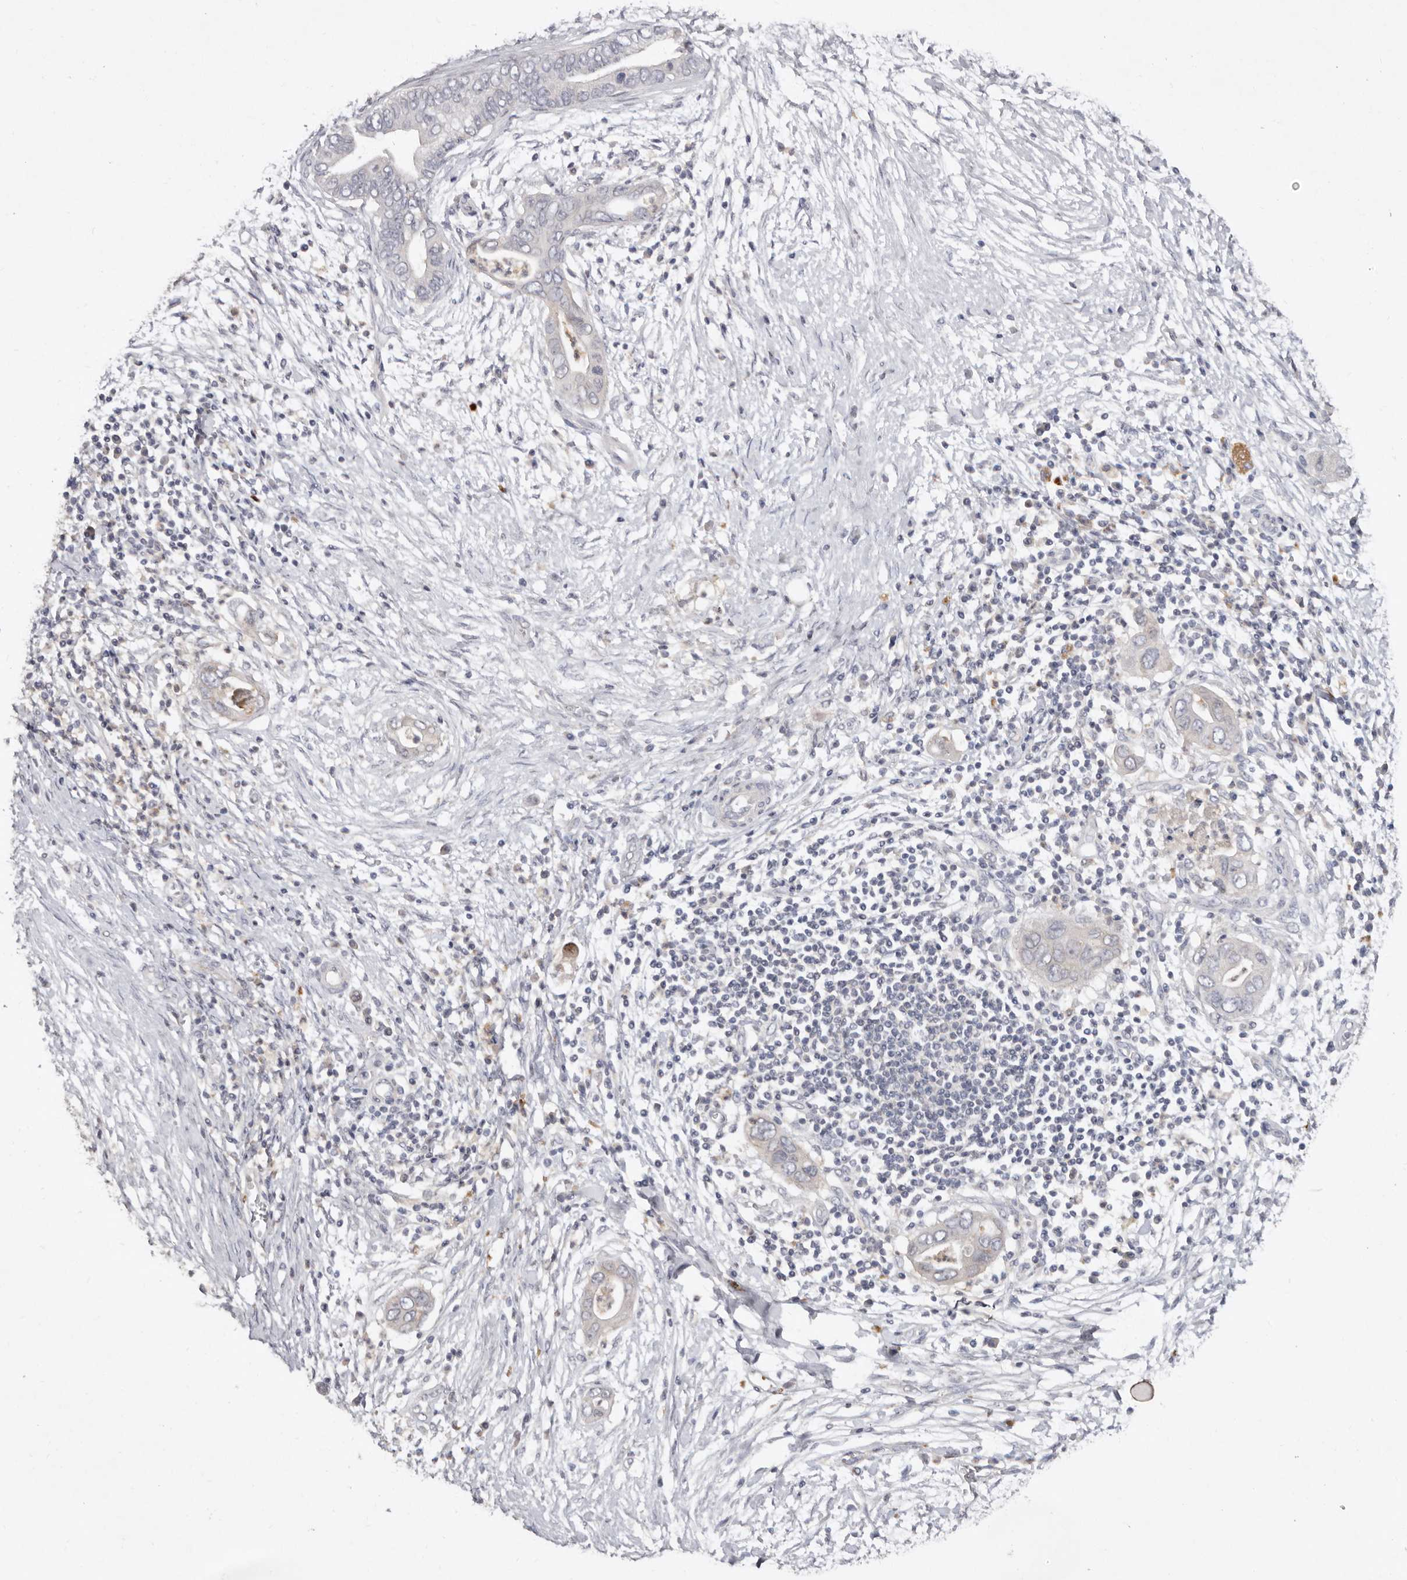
{"staining": {"intensity": "negative", "quantity": "none", "location": "none"}, "tissue": "pancreatic cancer", "cell_type": "Tumor cells", "image_type": "cancer", "snomed": [{"axis": "morphology", "description": "Adenocarcinoma, NOS"}, {"axis": "topography", "description": "Pancreas"}], "caption": "IHC micrograph of human pancreatic cancer (adenocarcinoma) stained for a protein (brown), which demonstrates no positivity in tumor cells.", "gene": "EDEM1", "patient": {"sex": "male", "age": 75}}